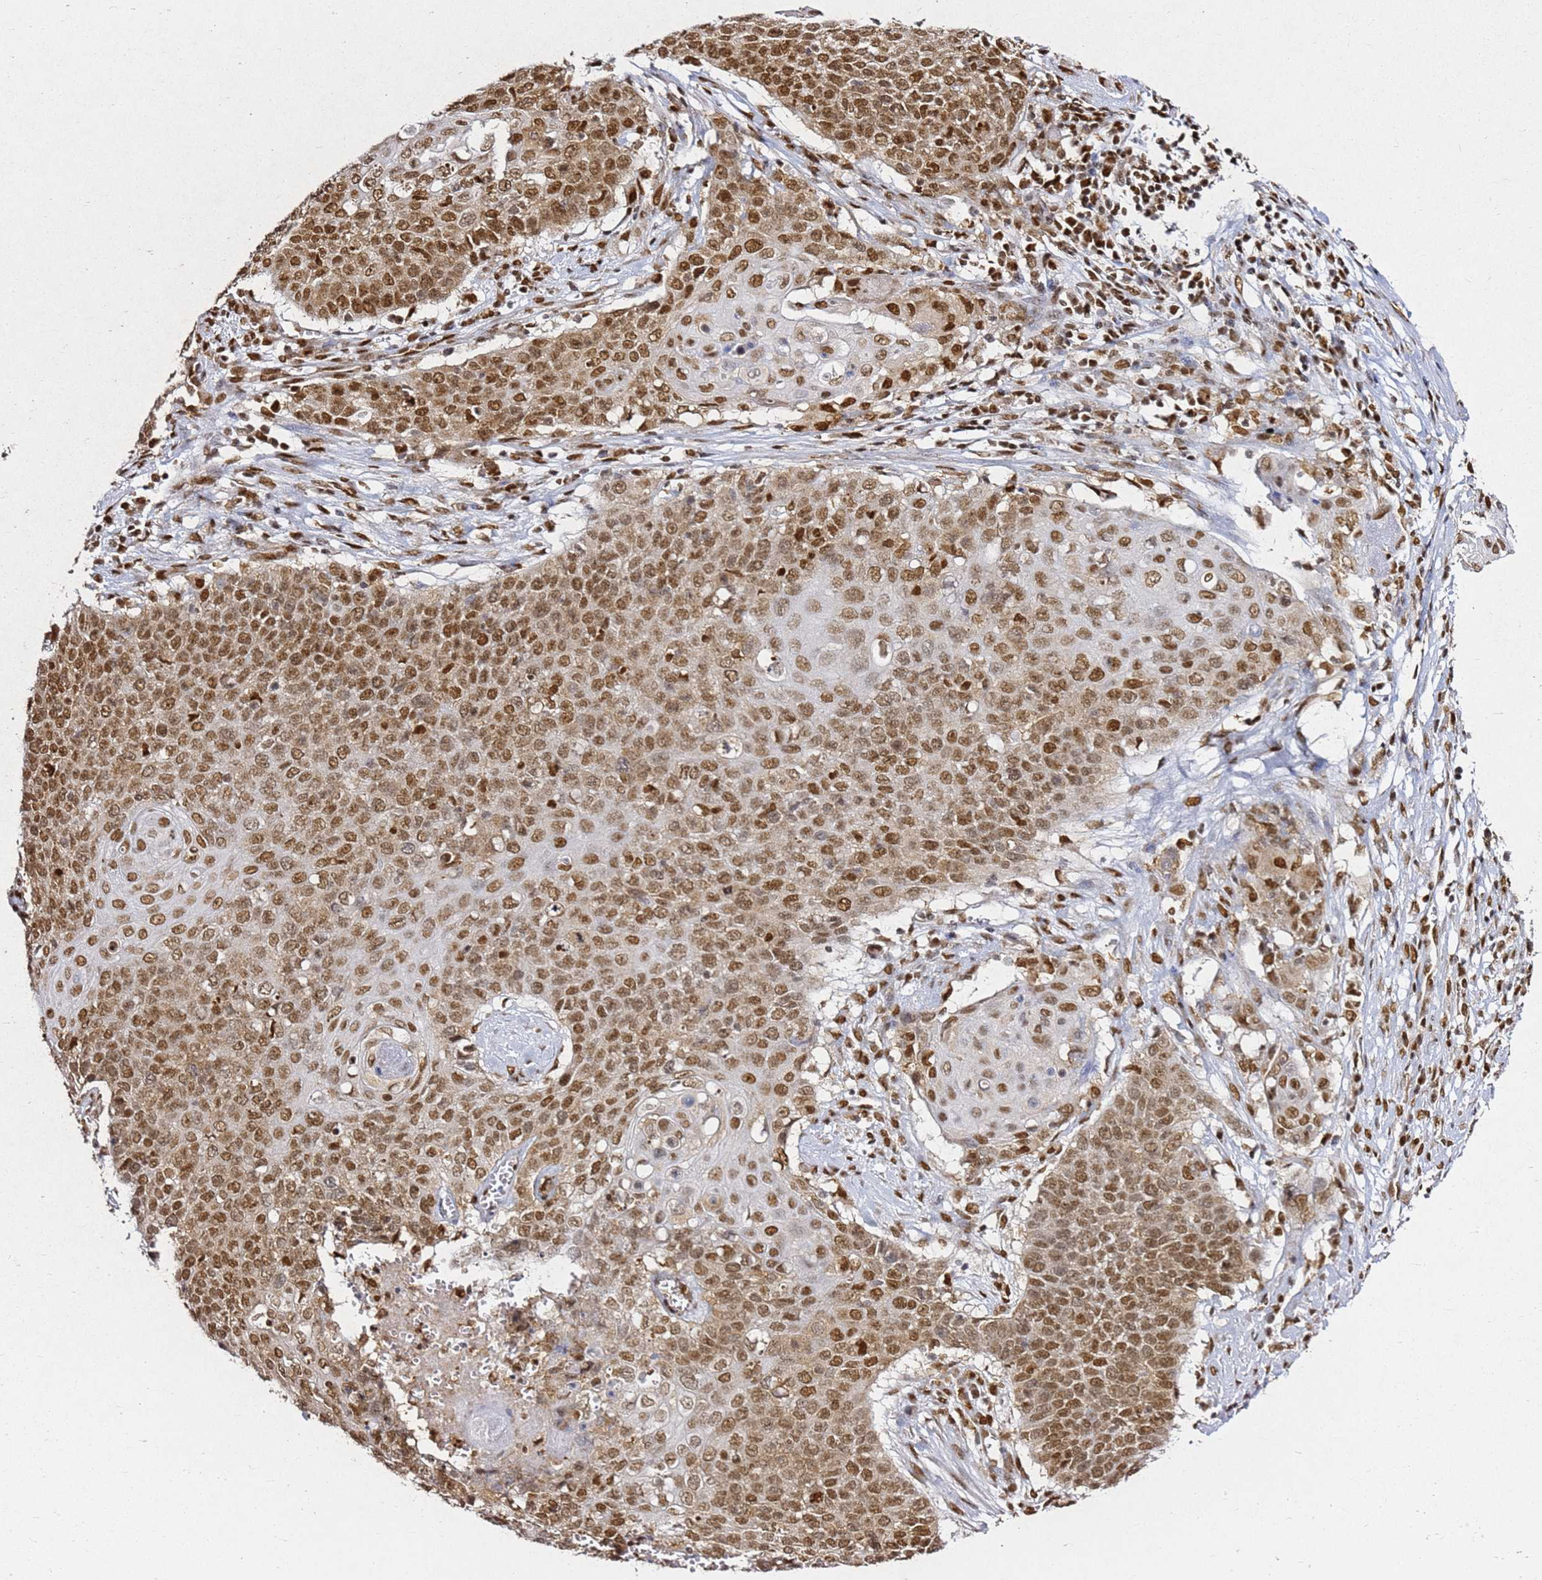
{"staining": {"intensity": "moderate", "quantity": ">75%", "location": "nuclear"}, "tissue": "cervical cancer", "cell_type": "Tumor cells", "image_type": "cancer", "snomed": [{"axis": "morphology", "description": "Squamous cell carcinoma, NOS"}, {"axis": "topography", "description": "Cervix"}], "caption": "About >75% of tumor cells in human cervical cancer (squamous cell carcinoma) show moderate nuclear protein staining as visualized by brown immunohistochemical staining.", "gene": "APEX1", "patient": {"sex": "female", "age": 39}}